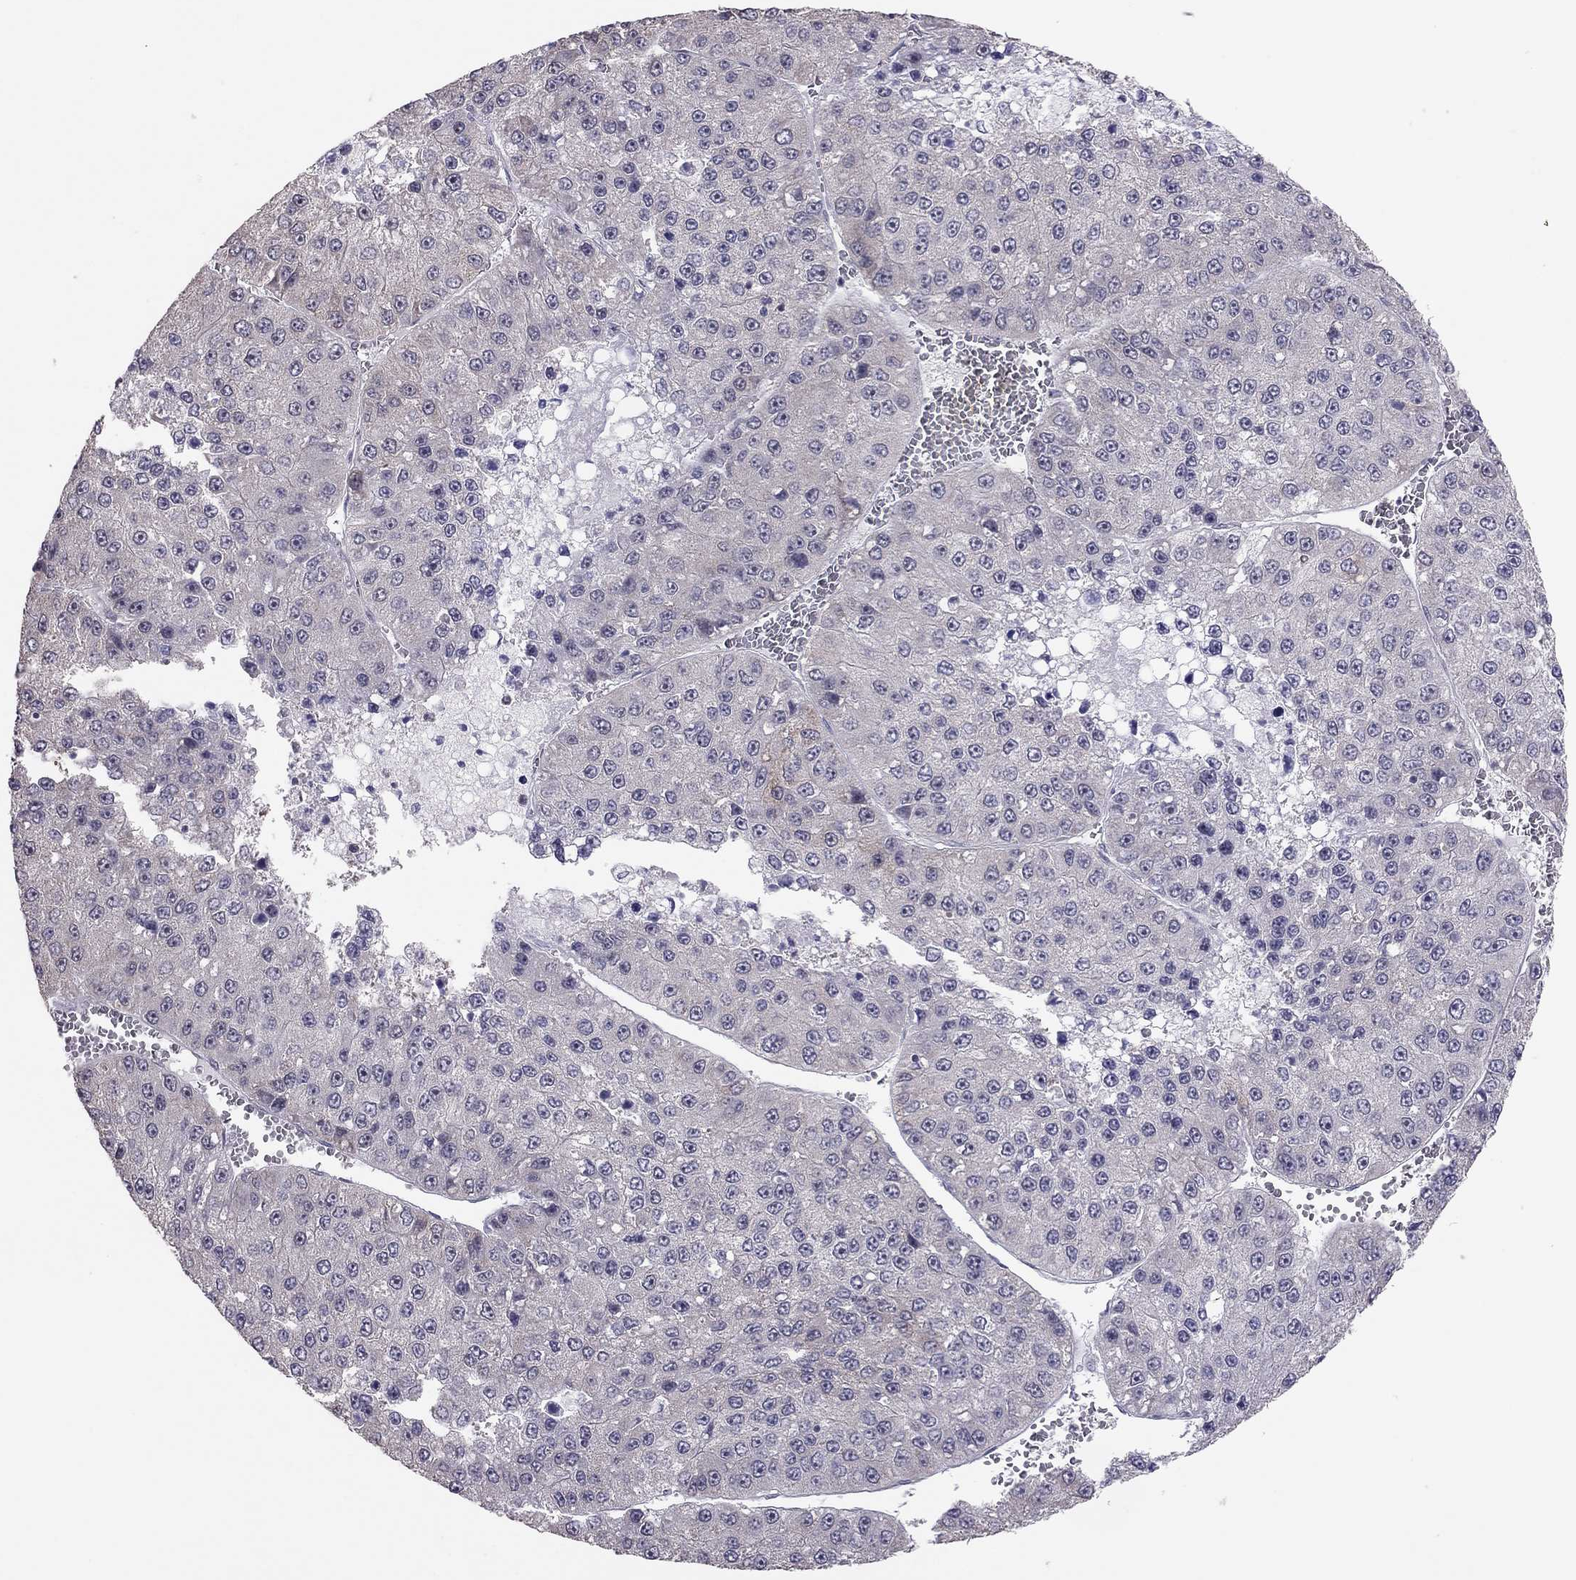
{"staining": {"intensity": "negative", "quantity": "none", "location": "none"}, "tissue": "liver cancer", "cell_type": "Tumor cells", "image_type": "cancer", "snomed": [{"axis": "morphology", "description": "Carcinoma, Hepatocellular, NOS"}, {"axis": "topography", "description": "Liver"}], "caption": "An immunohistochemistry (IHC) photomicrograph of liver cancer (hepatocellular carcinoma) is shown. There is no staining in tumor cells of liver cancer (hepatocellular carcinoma).", "gene": "HSF2BP", "patient": {"sex": "female", "age": 73}}